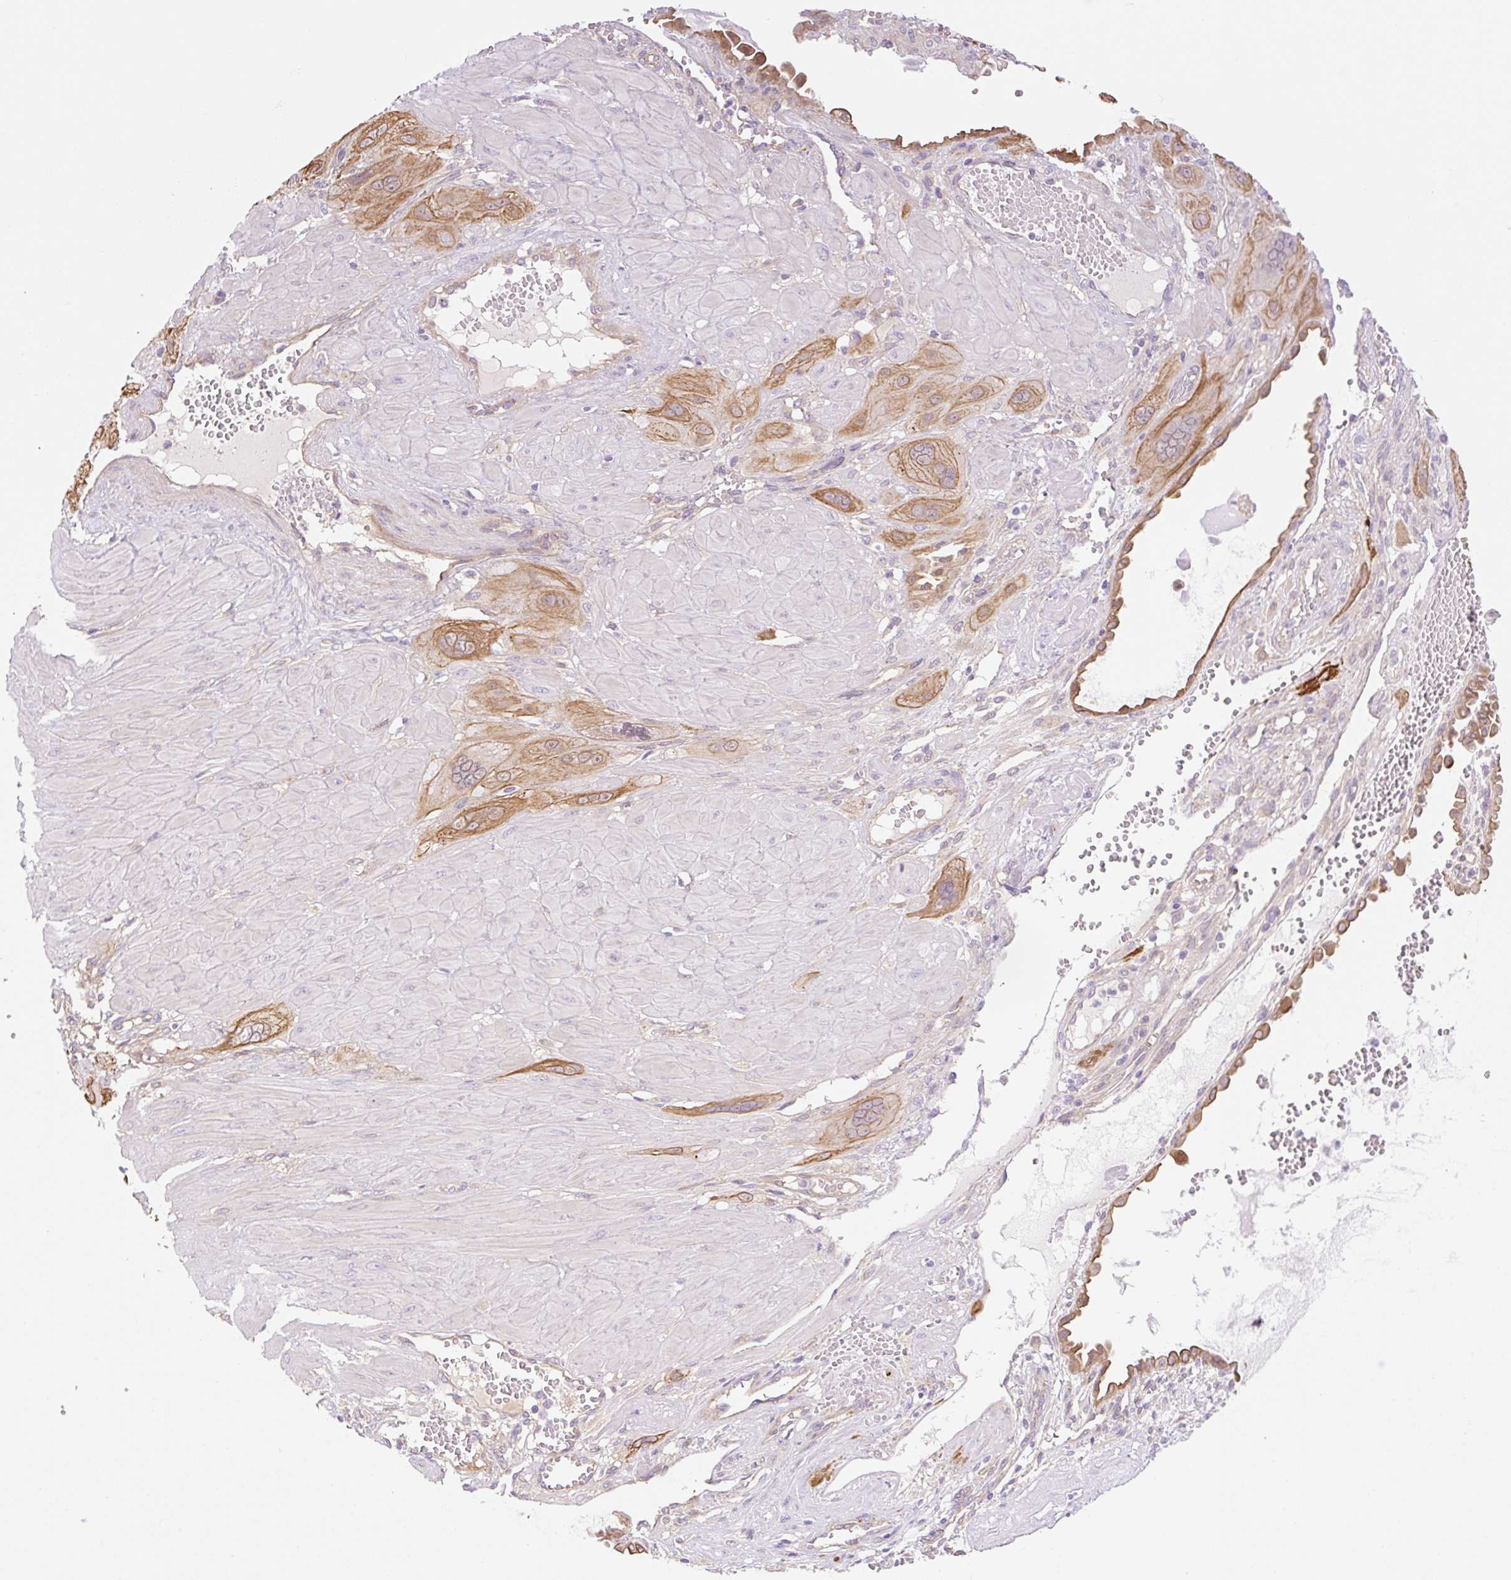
{"staining": {"intensity": "moderate", "quantity": ">75%", "location": "cytoplasmic/membranous"}, "tissue": "cervical cancer", "cell_type": "Tumor cells", "image_type": "cancer", "snomed": [{"axis": "morphology", "description": "Squamous cell carcinoma, NOS"}, {"axis": "topography", "description": "Cervix"}], "caption": "Cervical cancer was stained to show a protein in brown. There is medium levels of moderate cytoplasmic/membranous staining in approximately >75% of tumor cells.", "gene": "NLRP5", "patient": {"sex": "female", "age": 34}}